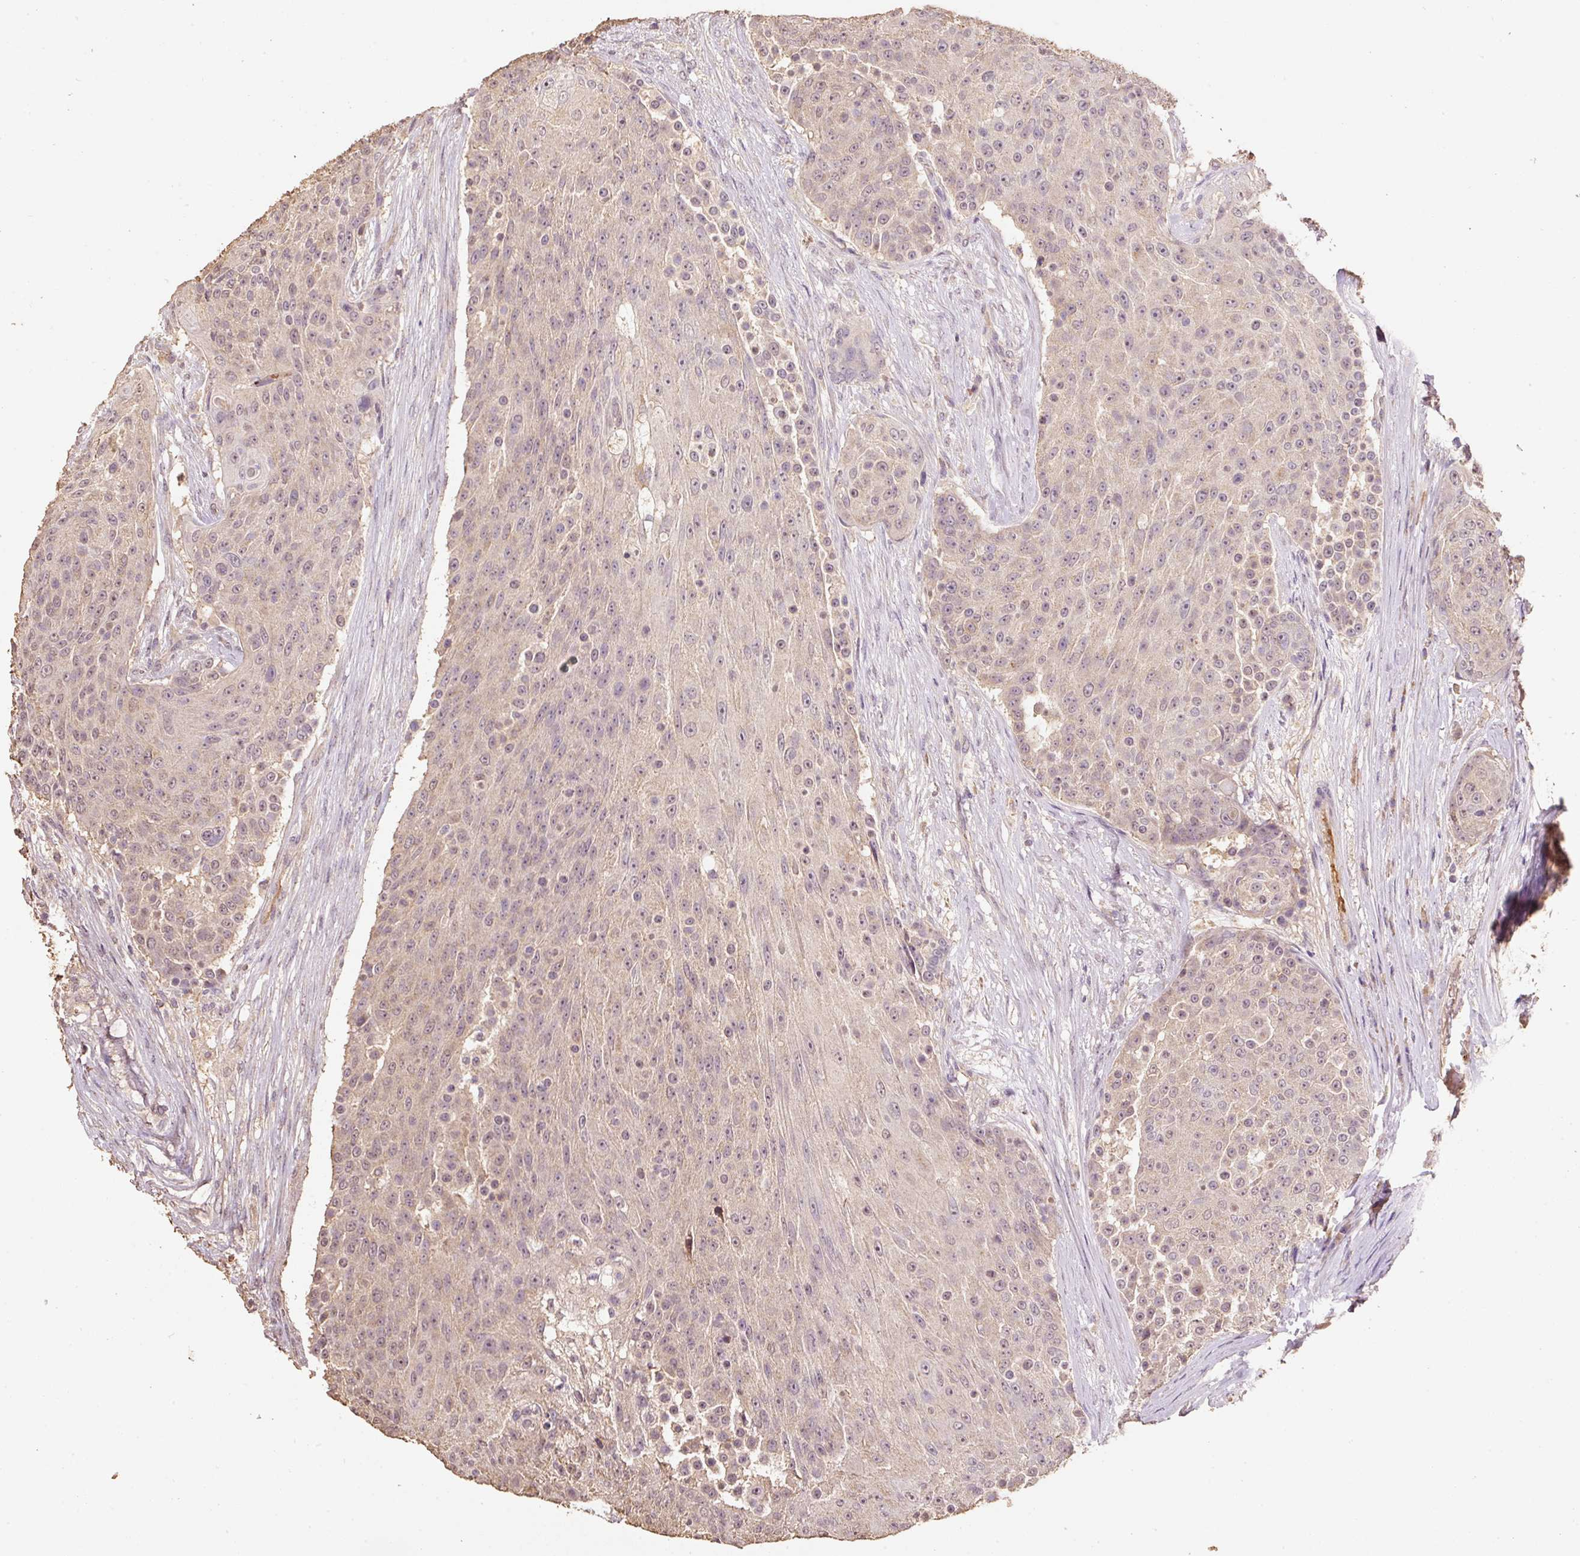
{"staining": {"intensity": "weak", "quantity": "25%-75%", "location": "cytoplasmic/membranous,nuclear"}, "tissue": "urothelial cancer", "cell_type": "Tumor cells", "image_type": "cancer", "snomed": [{"axis": "morphology", "description": "Urothelial carcinoma, High grade"}, {"axis": "topography", "description": "Urinary bladder"}], "caption": "There is low levels of weak cytoplasmic/membranous and nuclear staining in tumor cells of urothelial cancer, as demonstrated by immunohistochemical staining (brown color).", "gene": "HERC2", "patient": {"sex": "female", "age": 63}}